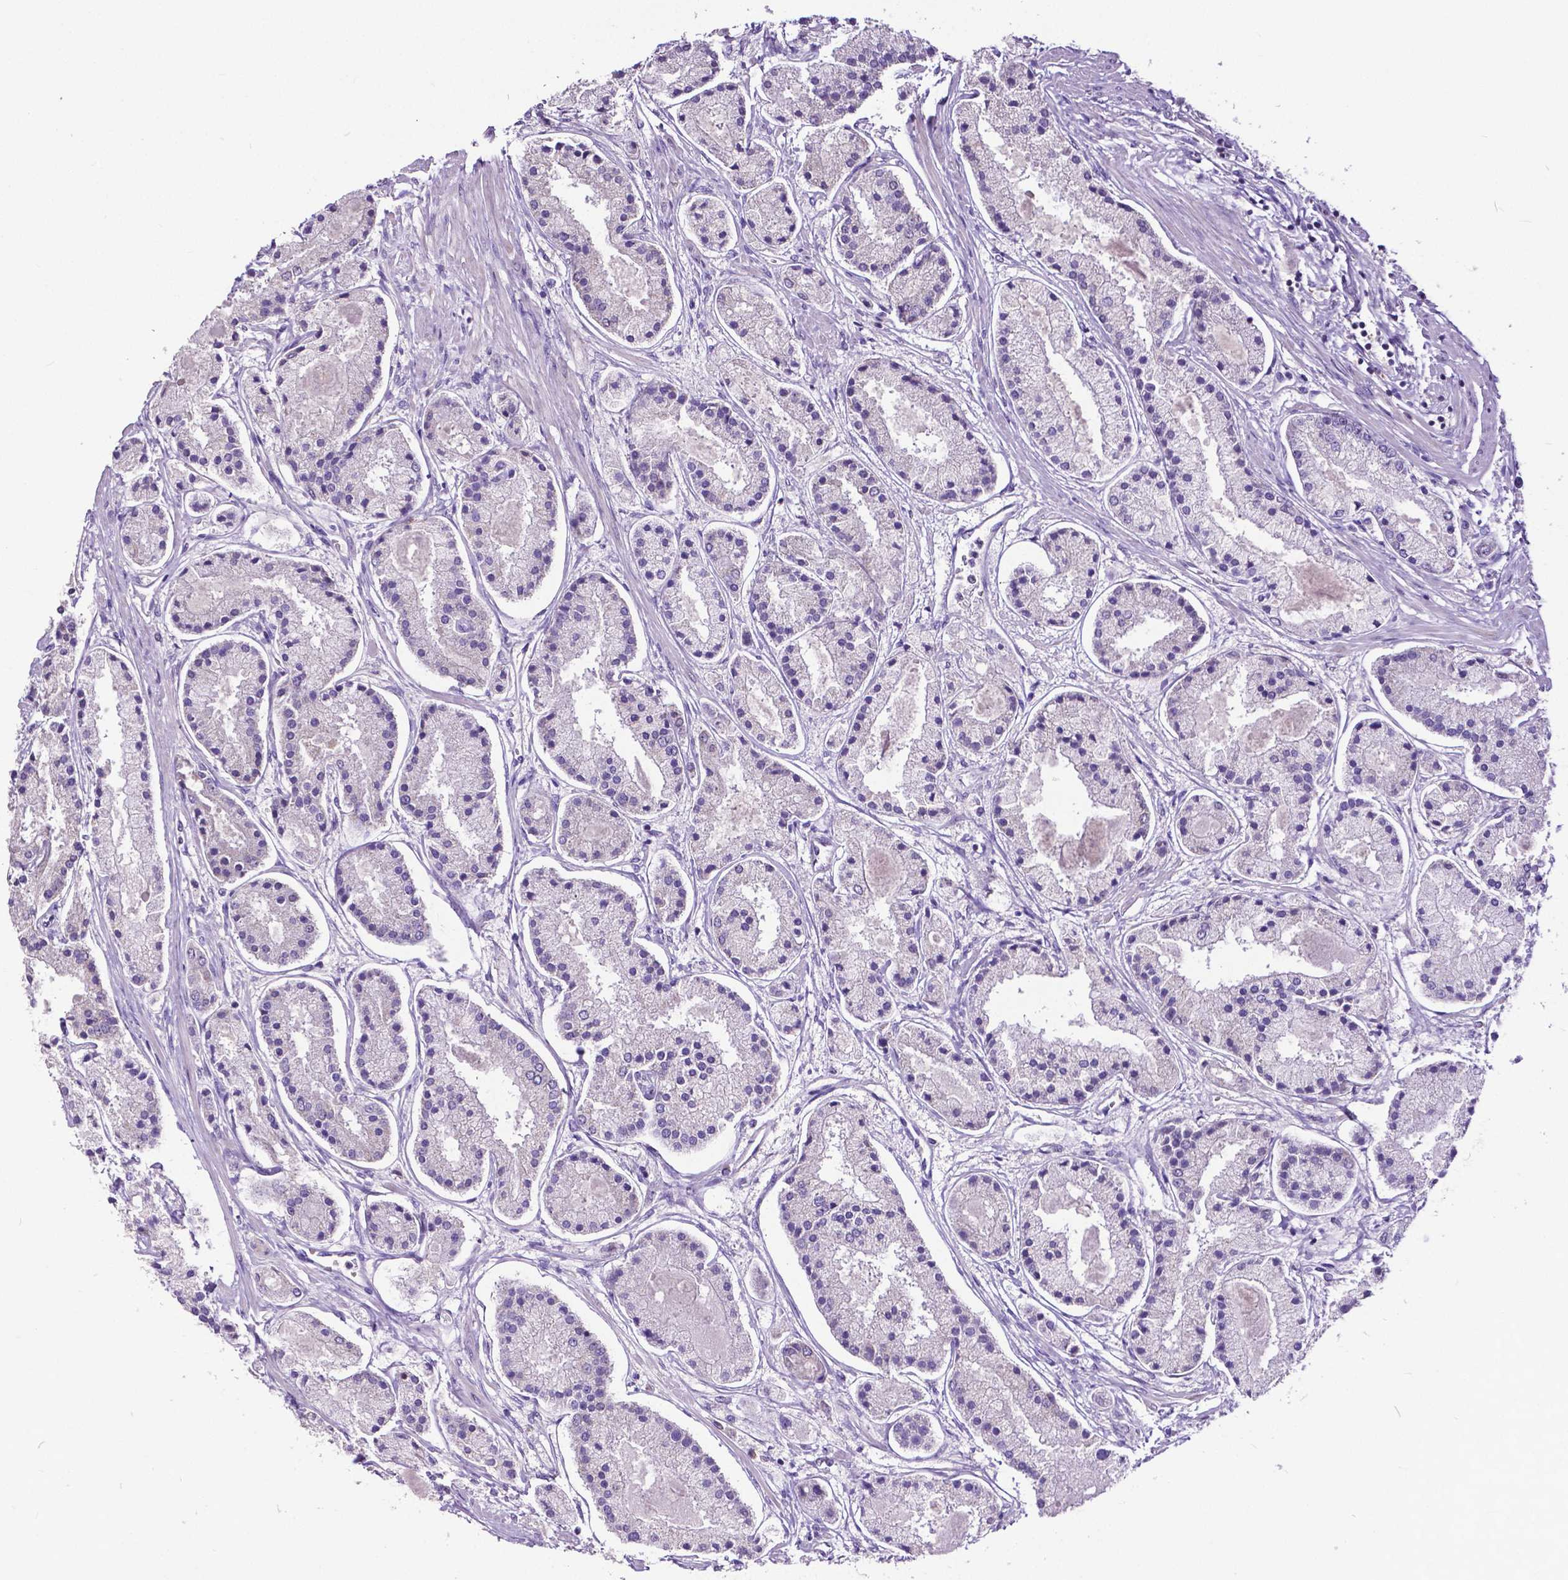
{"staining": {"intensity": "negative", "quantity": "none", "location": "none"}, "tissue": "prostate cancer", "cell_type": "Tumor cells", "image_type": "cancer", "snomed": [{"axis": "morphology", "description": "Adenocarcinoma, High grade"}, {"axis": "topography", "description": "Prostate"}], "caption": "This is an IHC histopathology image of prostate cancer. There is no positivity in tumor cells.", "gene": "MCL1", "patient": {"sex": "male", "age": 67}}